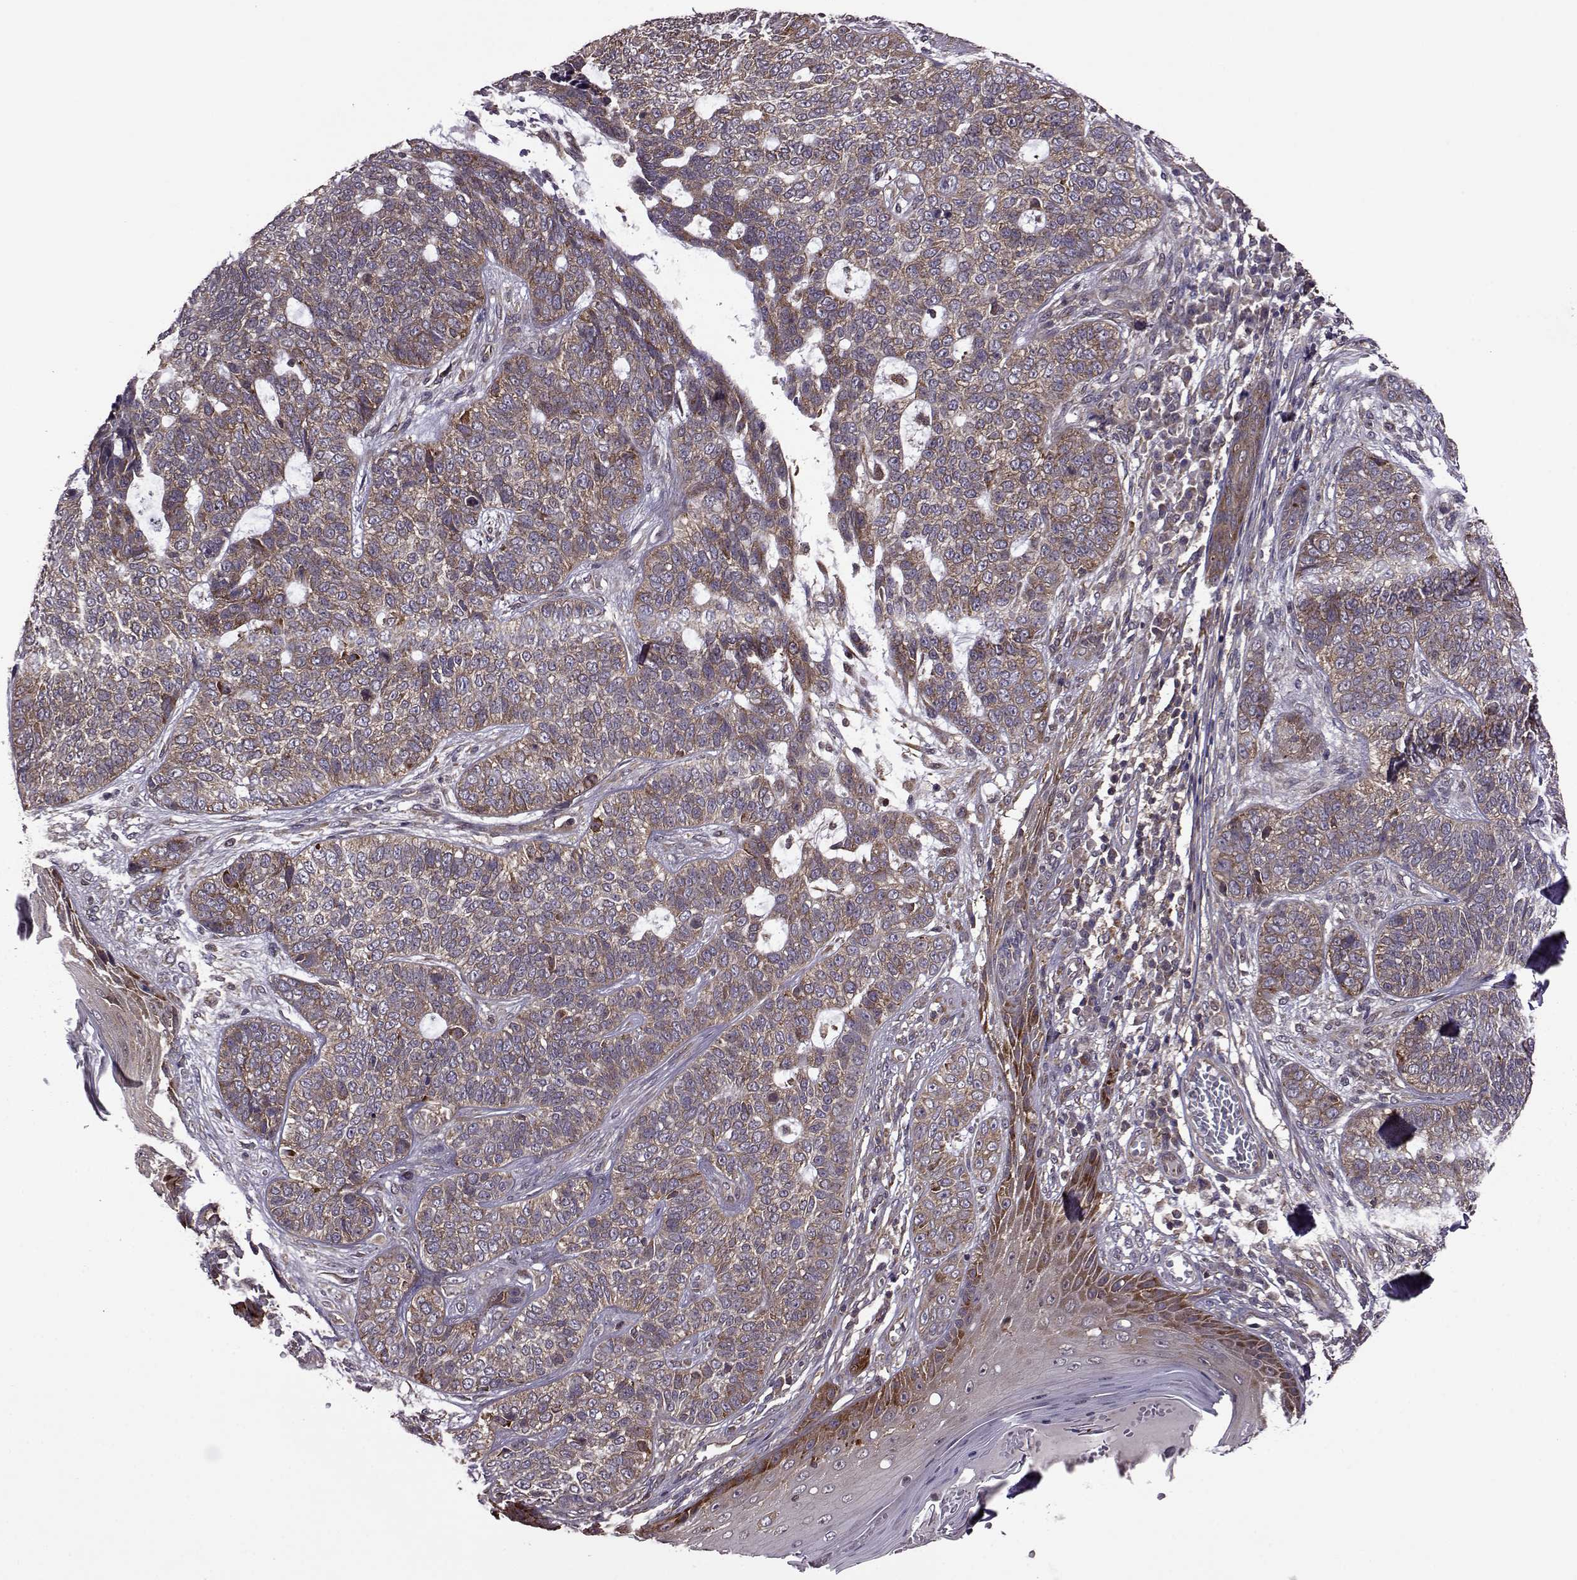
{"staining": {"intensity": "moderate", "quantity": ">75%", "location": "cytoplasmic/membranous"}, "tissue": "skin cancer", "cell_type": "Tumor cells", "image_type": "cancer", "snomed": [{"axis": "morphology", "description": "Basal cell carcinoma"}, {"axis": "topography", "description": "Skin"}], "caption": "An image of human skin cancer (basal cell carcinoma) stained for a protein shows moderate cytoplasmic/membranous brown staining in tumor cells. (Stains: DAB in brown, nuclei in blue, Microscopy: brightfield microscopy at high magnification).", "gene": "URI1", "patient": {"sex": "female", "age": 69}}